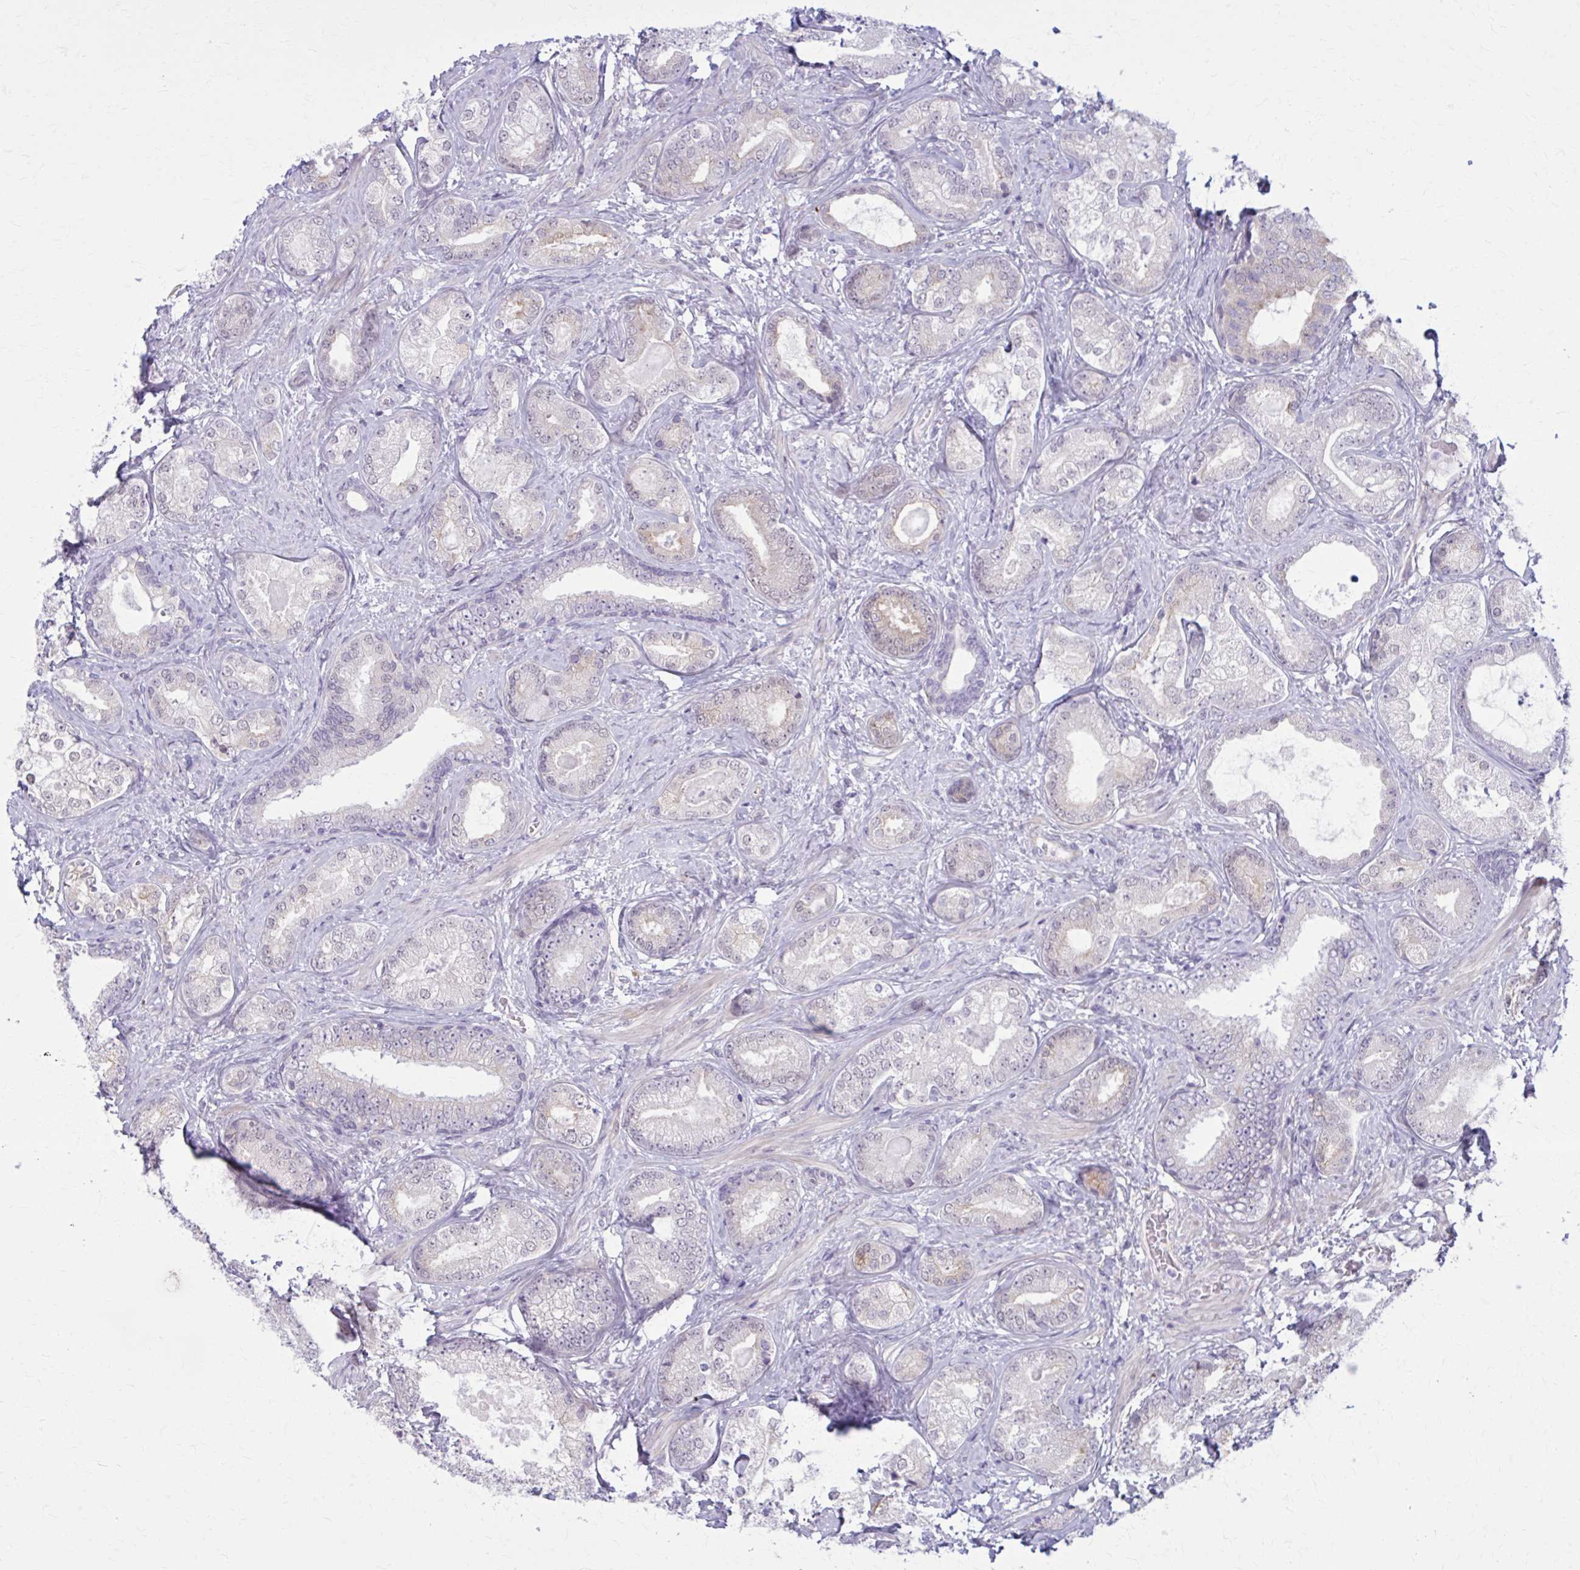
{"staining": {"intensity": "negative", "quantity": "none", "location": "none"}, "tissue": "prostate cancer", "cell_type": "Tumor cells", "image_type": "cancer", "snomed": [{"axis": "morphology", "description": "Adenocarcinoma, High grade"}, {"axis": "topography", "description": "Prostate"}], "caption": "Immunohistochemistry photomicrograph of high-grade adenocarcinoma (prostate) stained for a protein (brown), which demonstrates no staining in tumor cells.", "gene": "NUMBL", "patient": {"sex": "male", "age": 62}}